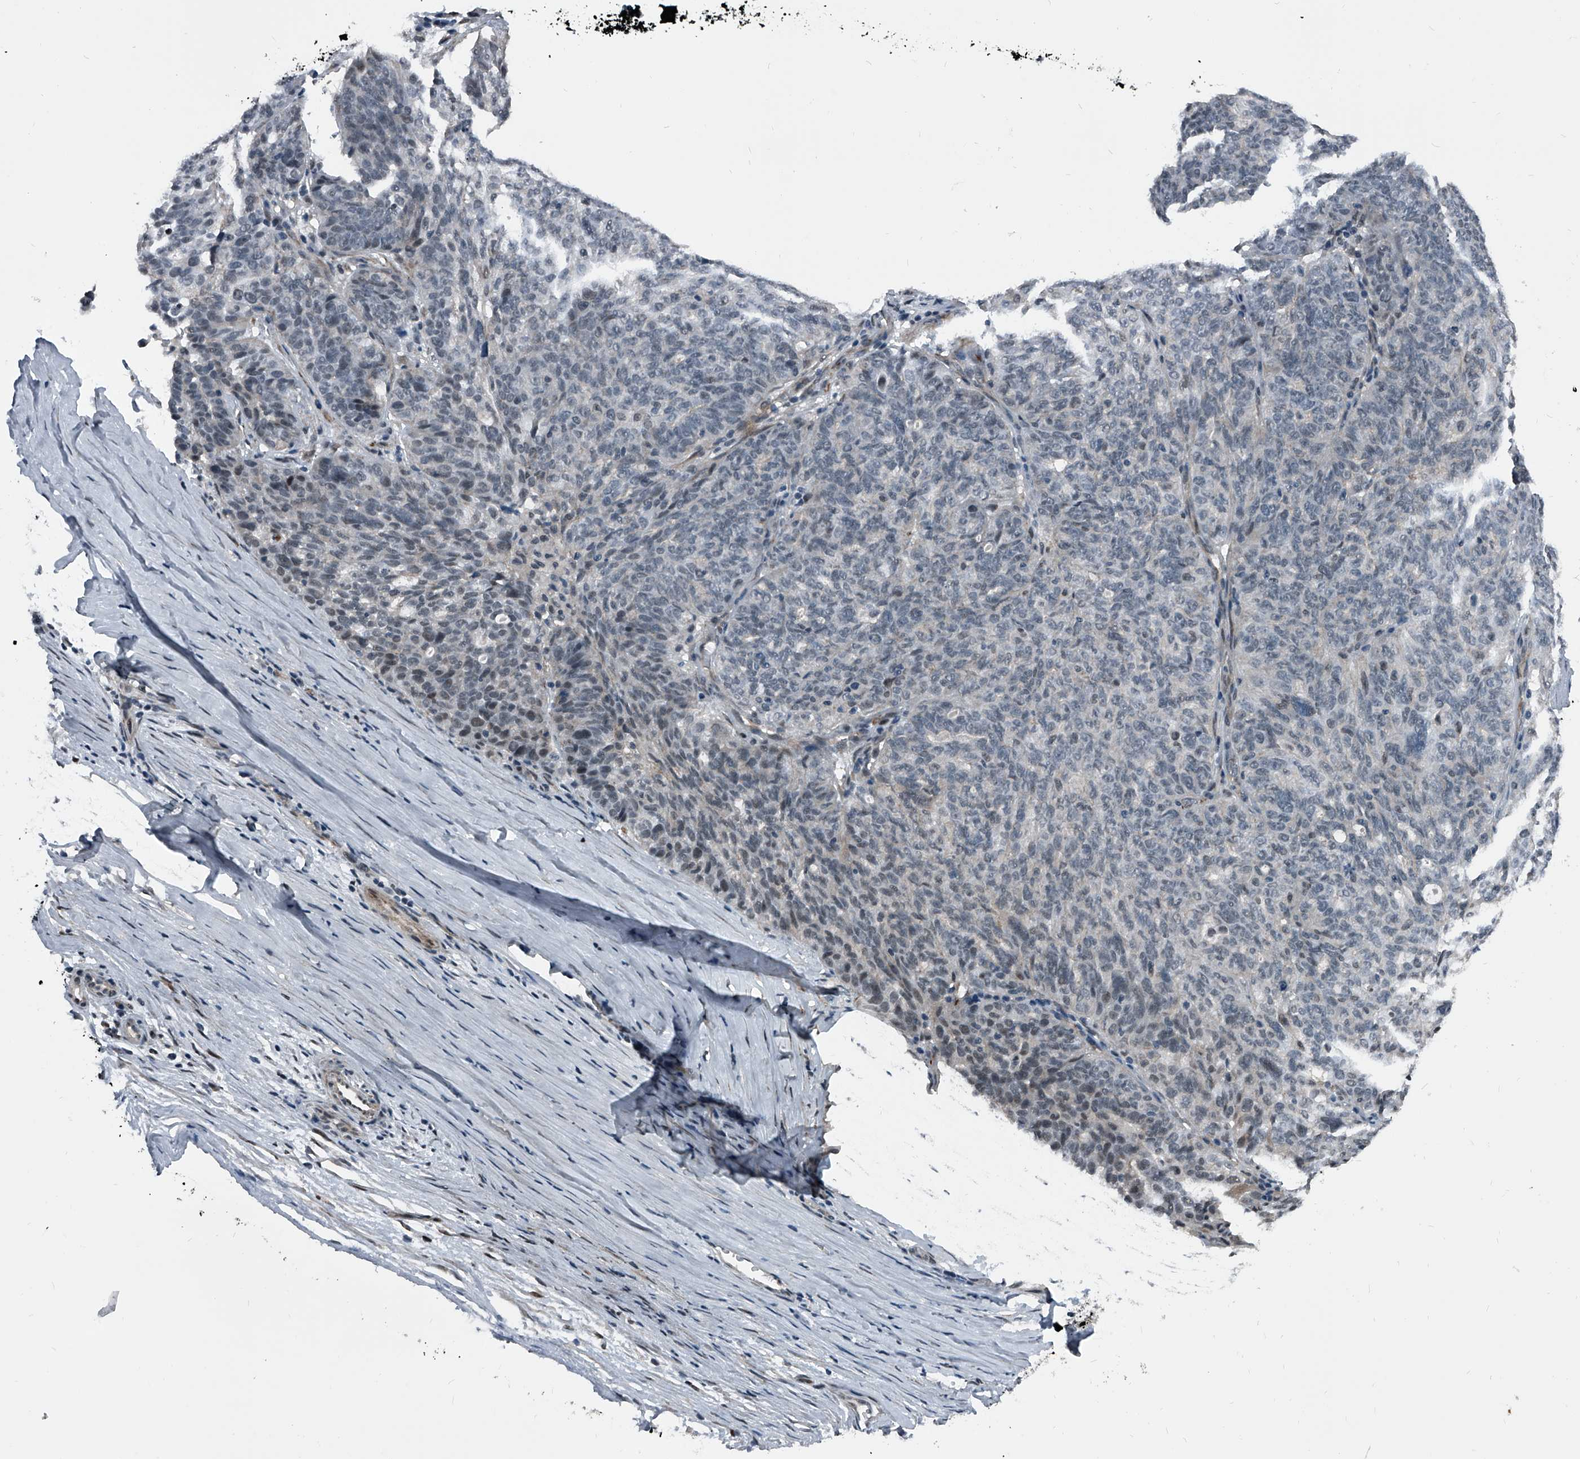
{"staining": {"intensity": "weak", "quantity": "<25%", "location": "nuclear"}, "tissue": "ovarian cancer", "cell_type": "Tumor cells", "image_type": "cancer", "snomed": [{"axis": "morphology", "description": "Cystadenocarcinoma, serous, NOS"}, {"axis": "topography", "description": "Ovary"}], "caption": "Immunohistochemical staining of ovarian cancer reveals no significant expression in tumor cells.", "gene": "MEN1", "patient": {"sex": "female", "age": 59}}